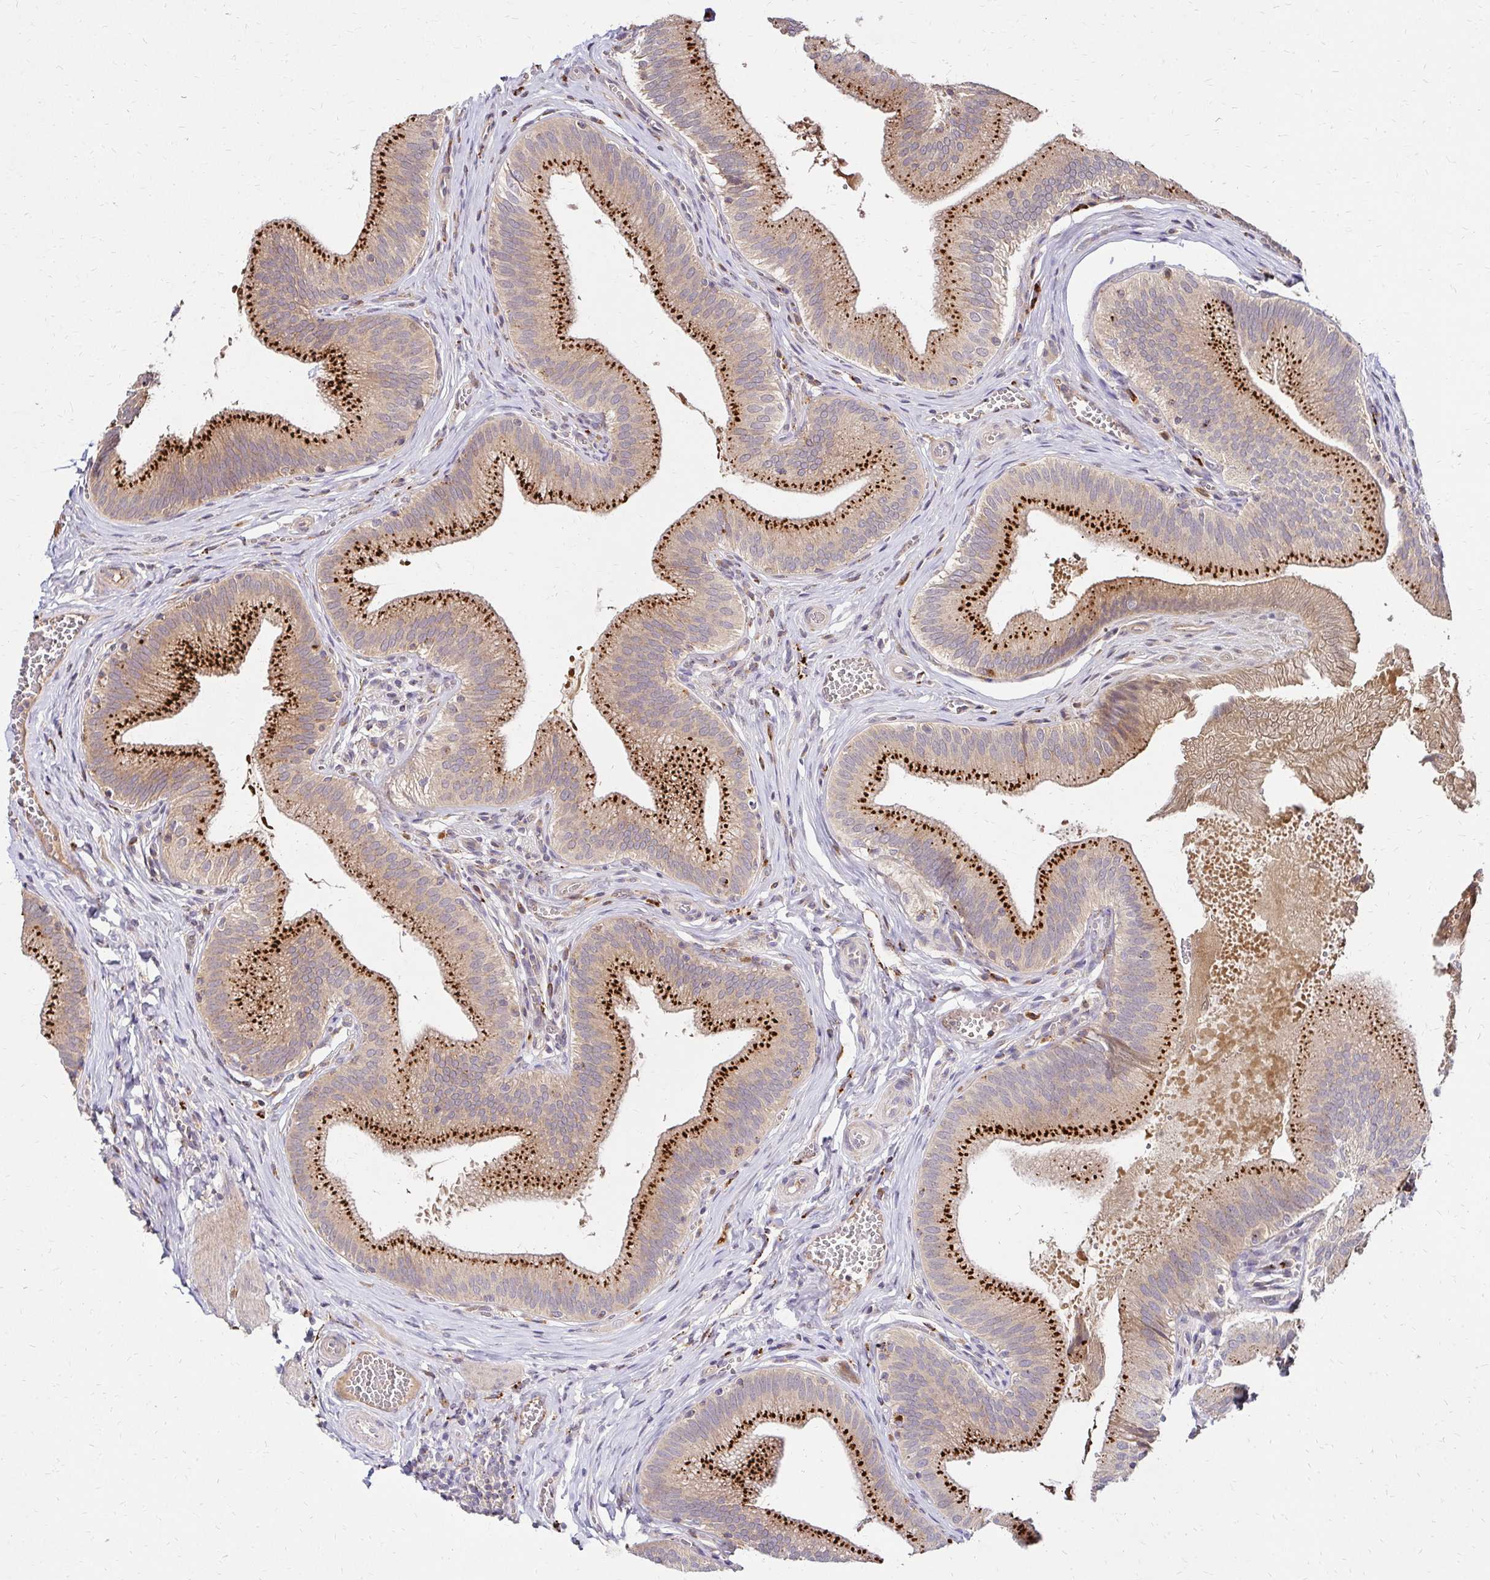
{"staining": {"intensity": "strong", "quantity": ">75%", "location": "cytoplasmic/membranous"}, "tissue": "gallbladder", "cell_type": "Glandular cells", "image_type": "normal", "snomed": [{"axis": "morphology", "description": "Normal tissue, NOS"}, {"axis": "topography", "description": "Gallbladder"}], "caption": "Immunohistochemical staining of benign gallbladder reveals >75% levels of strong cytoplasmic/membranous protein staining in about >75% of glandular cells.", "gene": "IDUA", "patient": {"sex": "male", "age": 17}}